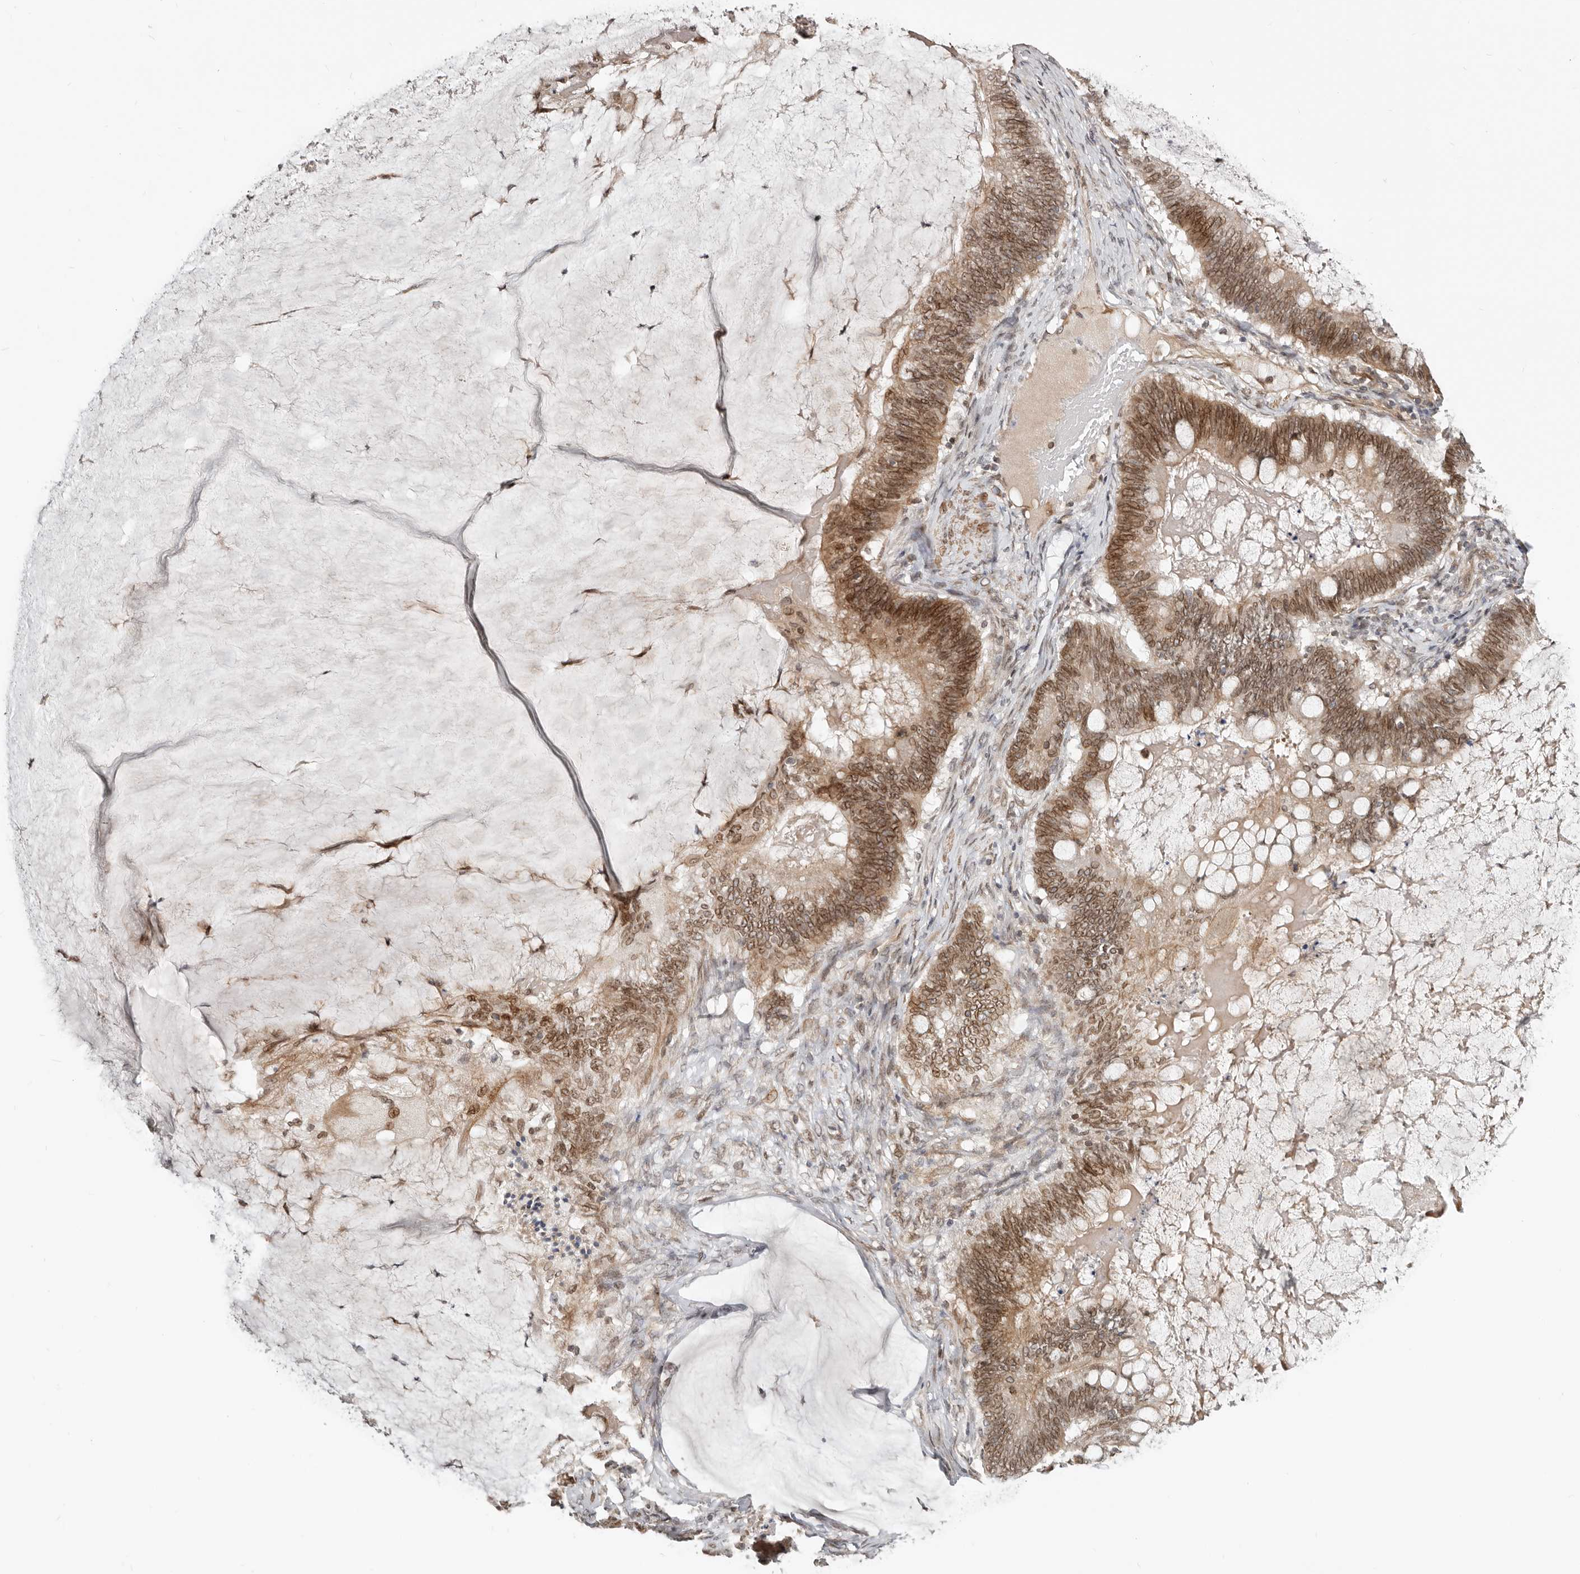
{"staining": {"intensity": "moderate", "quantity": ">75%", "location": "cytoplasmic/membranous,nuclear"}, "tissue": "ovarian cancer", "cell_type": "Tumor cells", "image_type": "cancer", "snomed": [{"axis": "morphology", "description": "Cystadenocarcinoma, mucinous, NOS"}, {"axis": "topography", "description": "Ovary"}], "caption": "An immunohistochemistry (IHC) image of neoplastic tissue is shown. Protein staining in brown shows moderate cytoplasmic/membranous and nuclear positivity in ovarian cancer within tumor cells.", "gene": "NUP153", "patient": {"sex": "female", "age": 61}}